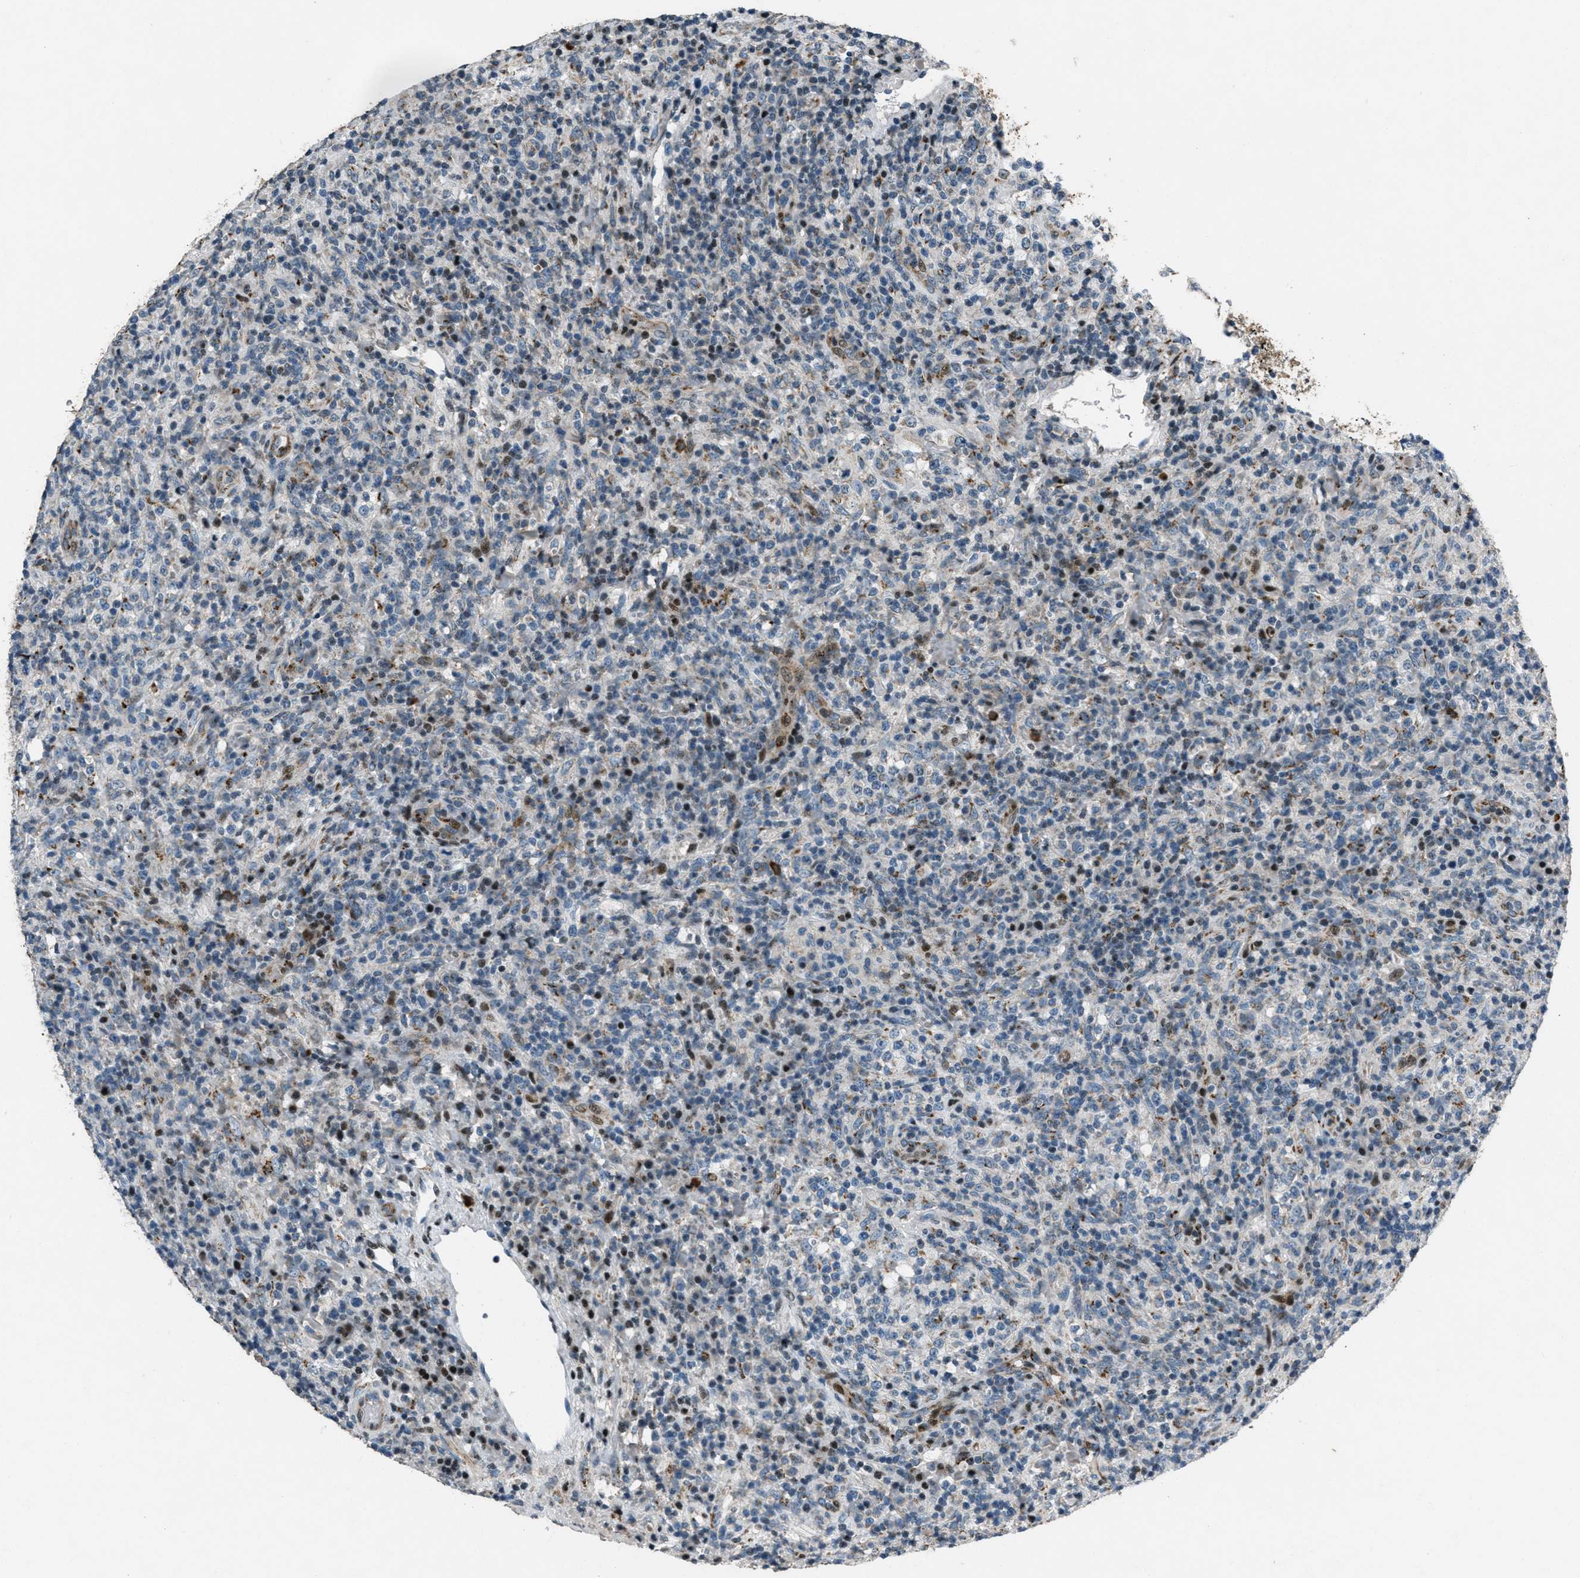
{"staining": {"intensity": "moderate", "quantity": "<25%", "location": "nuclear"}, "tissue": "lymphoma", "cell_type": "Tumor cells", "image_type": "cancer", "snomed": [{"axis": "morphology", "description": "Malignant lymphoma, non-Hodgkin's type, High grade"}, {"axis": "topography", "description": "Lymph node"}], "caption": "Immunohistochemical staining of lymphoma shows moderate nuclear protein positivity in approximately <25% of tumor cells. The staining was performed using DAB (3,3'-diaminobenzidine), with brown indicating positive protein expression. Nuclei are stained blue with hematoxylin.", "gene": "GPC6", "patient": {"sex": "female", "age": 76}}